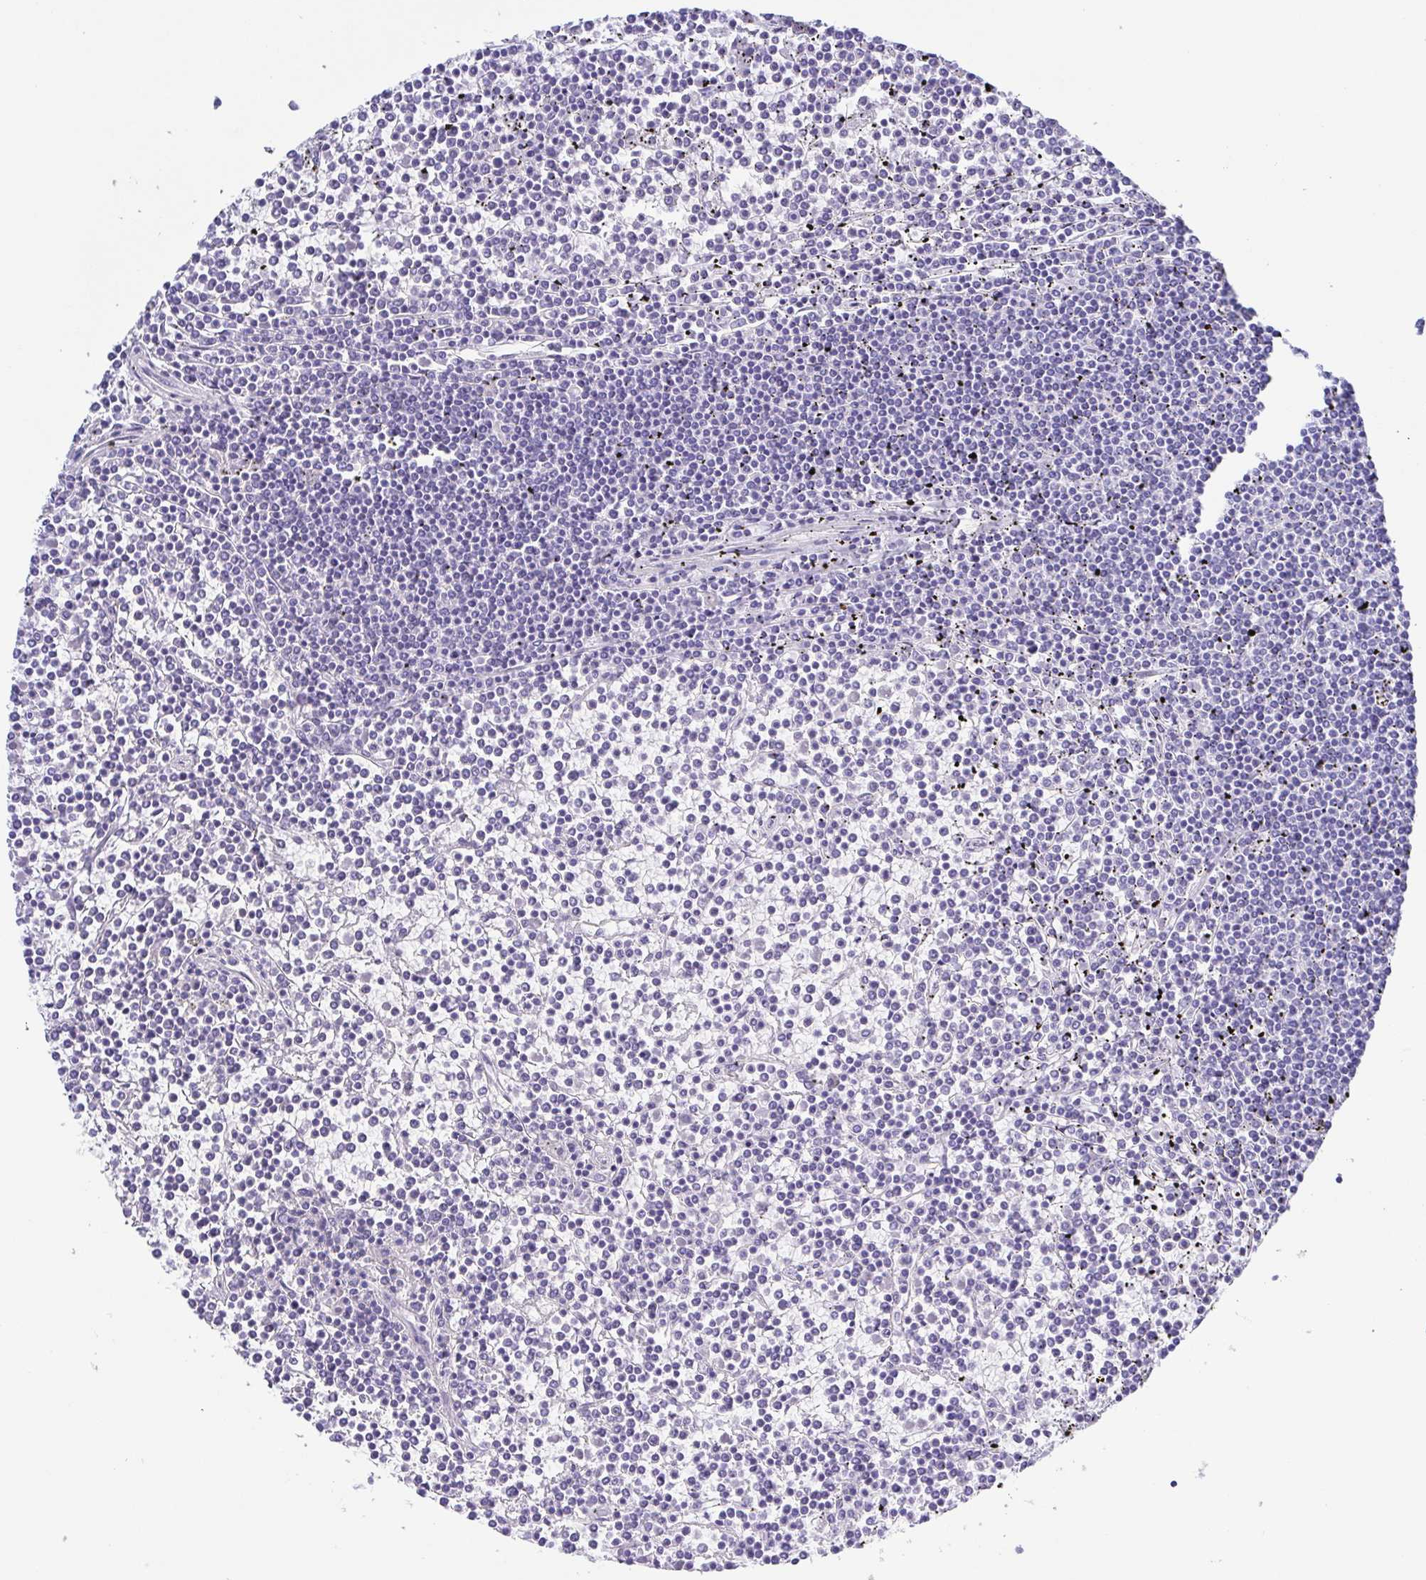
{"staining": {"intensity": "negative", "quantity": "none", "location": "none"}, "tissue": "lymphoma", "cell_type": "Tumor cells", "image_type": "cancer", "snomed": [{"axis": "morphology", "description": "Malignant lymphoma, non-Hodgkin's type, Low grade"}, {"axis": "topography", "description": "Spleen"}], "caption": "A micrograph of human malignant lymphoma, non-Hodgkin's type (low-grade) is negative for staining in tumor cells.", "gene": "MUCL3", "patient": {"sex": "female", "age": 19}}